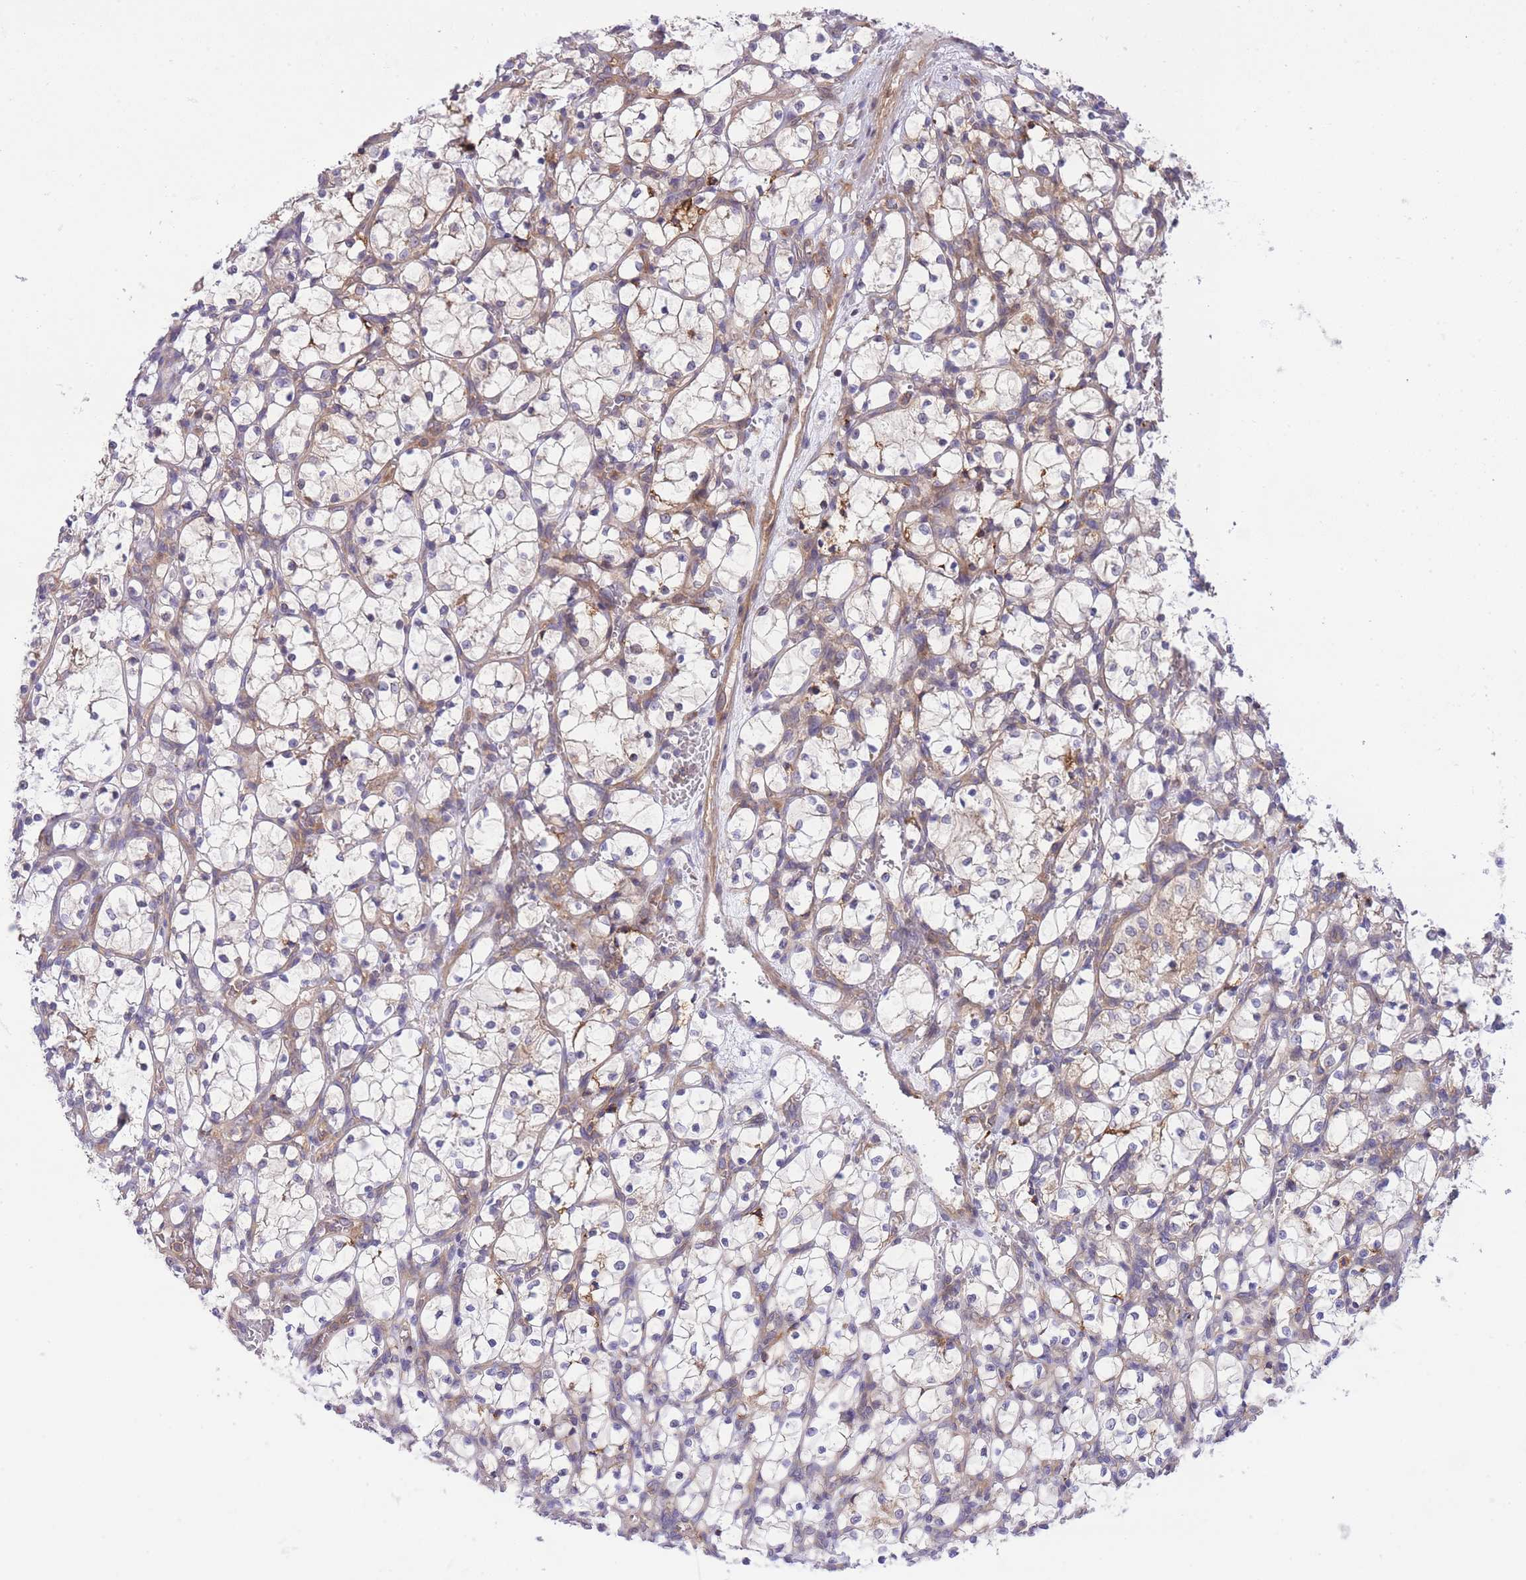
{"staining": {"intensity": "weak", "quantity": ">75%", "location": "cytoplasmic/membranous"}, "tissue": "renal cancer", "cell_type": "Tumor cells", "image_type": "cancer", "snomed": [{"axis": "morphology", "description": "Adenocarcinoma, NOS"}, {"axis": "topography", "description": "Kidney"}], "caption": "A micrograph showing weak cytoplasmic/membranous expression in about >75% of tumor cells in adenocarcinoma (renal), as visualized by brown immunohistochemical staining.", "gene": "EIF2B2", "patient": {"sex": "female", "age": 69}}